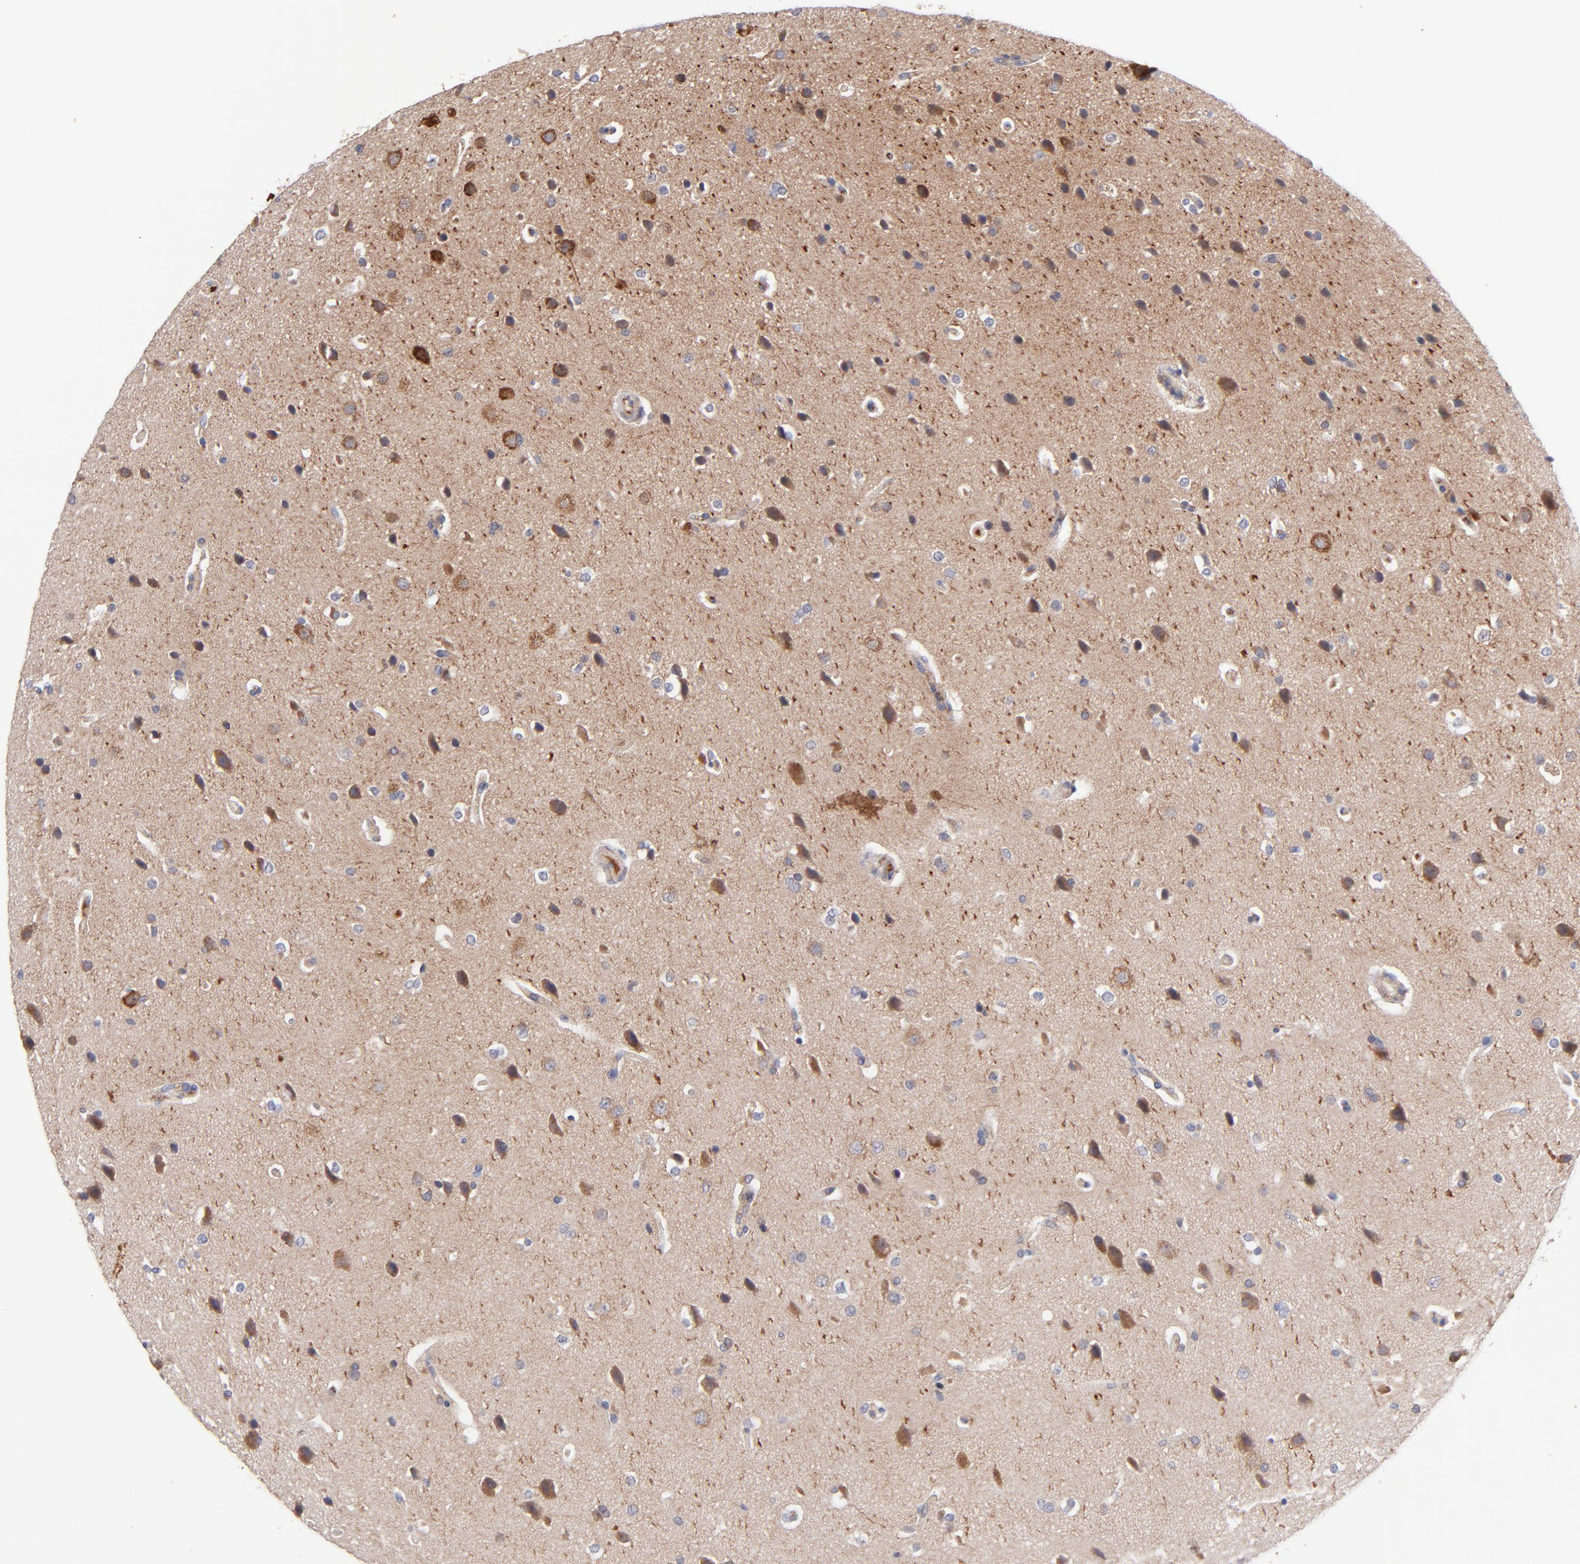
{"staining": {"intensity": "weak", "quantity": ">75%", "location": "cytoplasmic/membranous"}, "tissue": "glioma", "cell_type": "Tumor cells", "image_type": "cancer", "snomed": [{"axis": "morphology", "description": "Glioma, malignant, Low grade"}, {"axis": "topography", "description": "Cerebral cortex"}], "caption": "Malignant low-grade glioma tissue demonstrates weak cytoplasmic/membranous positivity in approximately >75% of tumor cells, visualized by immunohistochemistry. (DAB IHC with brightfield microscopy, high magnification).", "gene": "DACT1", "patient": {"sex": "female", "age": 47}}